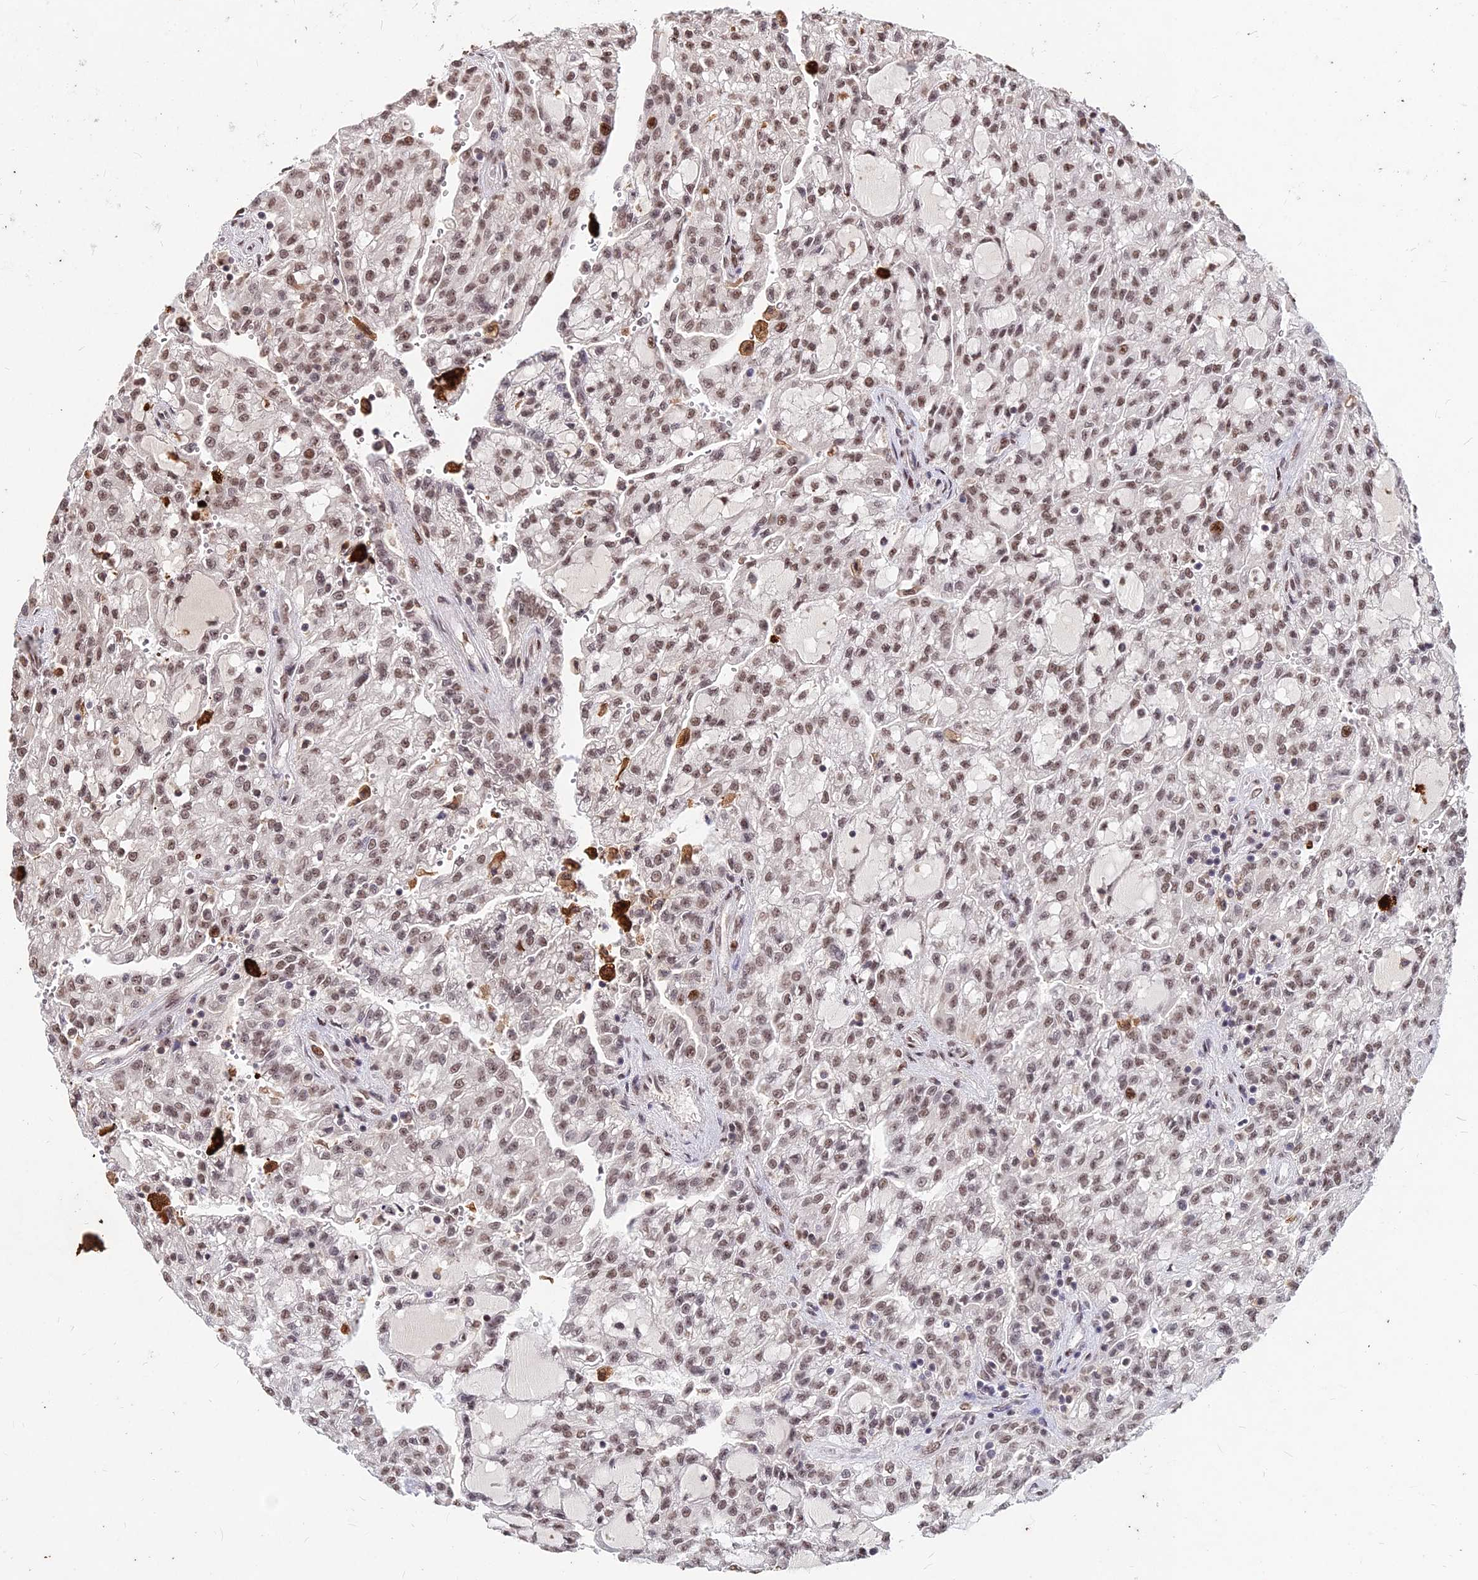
{"staining": {"intensity": "moderate", "quantity": ">75%", "location": "nuclear"}, "tissue": "renal cancer", "cell_type": "Tumor cells", "image_type": "cancer", "snomed": [{"axis": "morphology", "description": "Adenocarcinoma, NOS"}, {"axis": "topography", "description": "Kidney"}], "caption": "Moderate nuclear staining for a protein is present in approximately >75% of tumor cells of adenocarcinoma (renal) using IHC.", "gene": "ZBED4", "patient": {"sex": "male", "age": 63}}